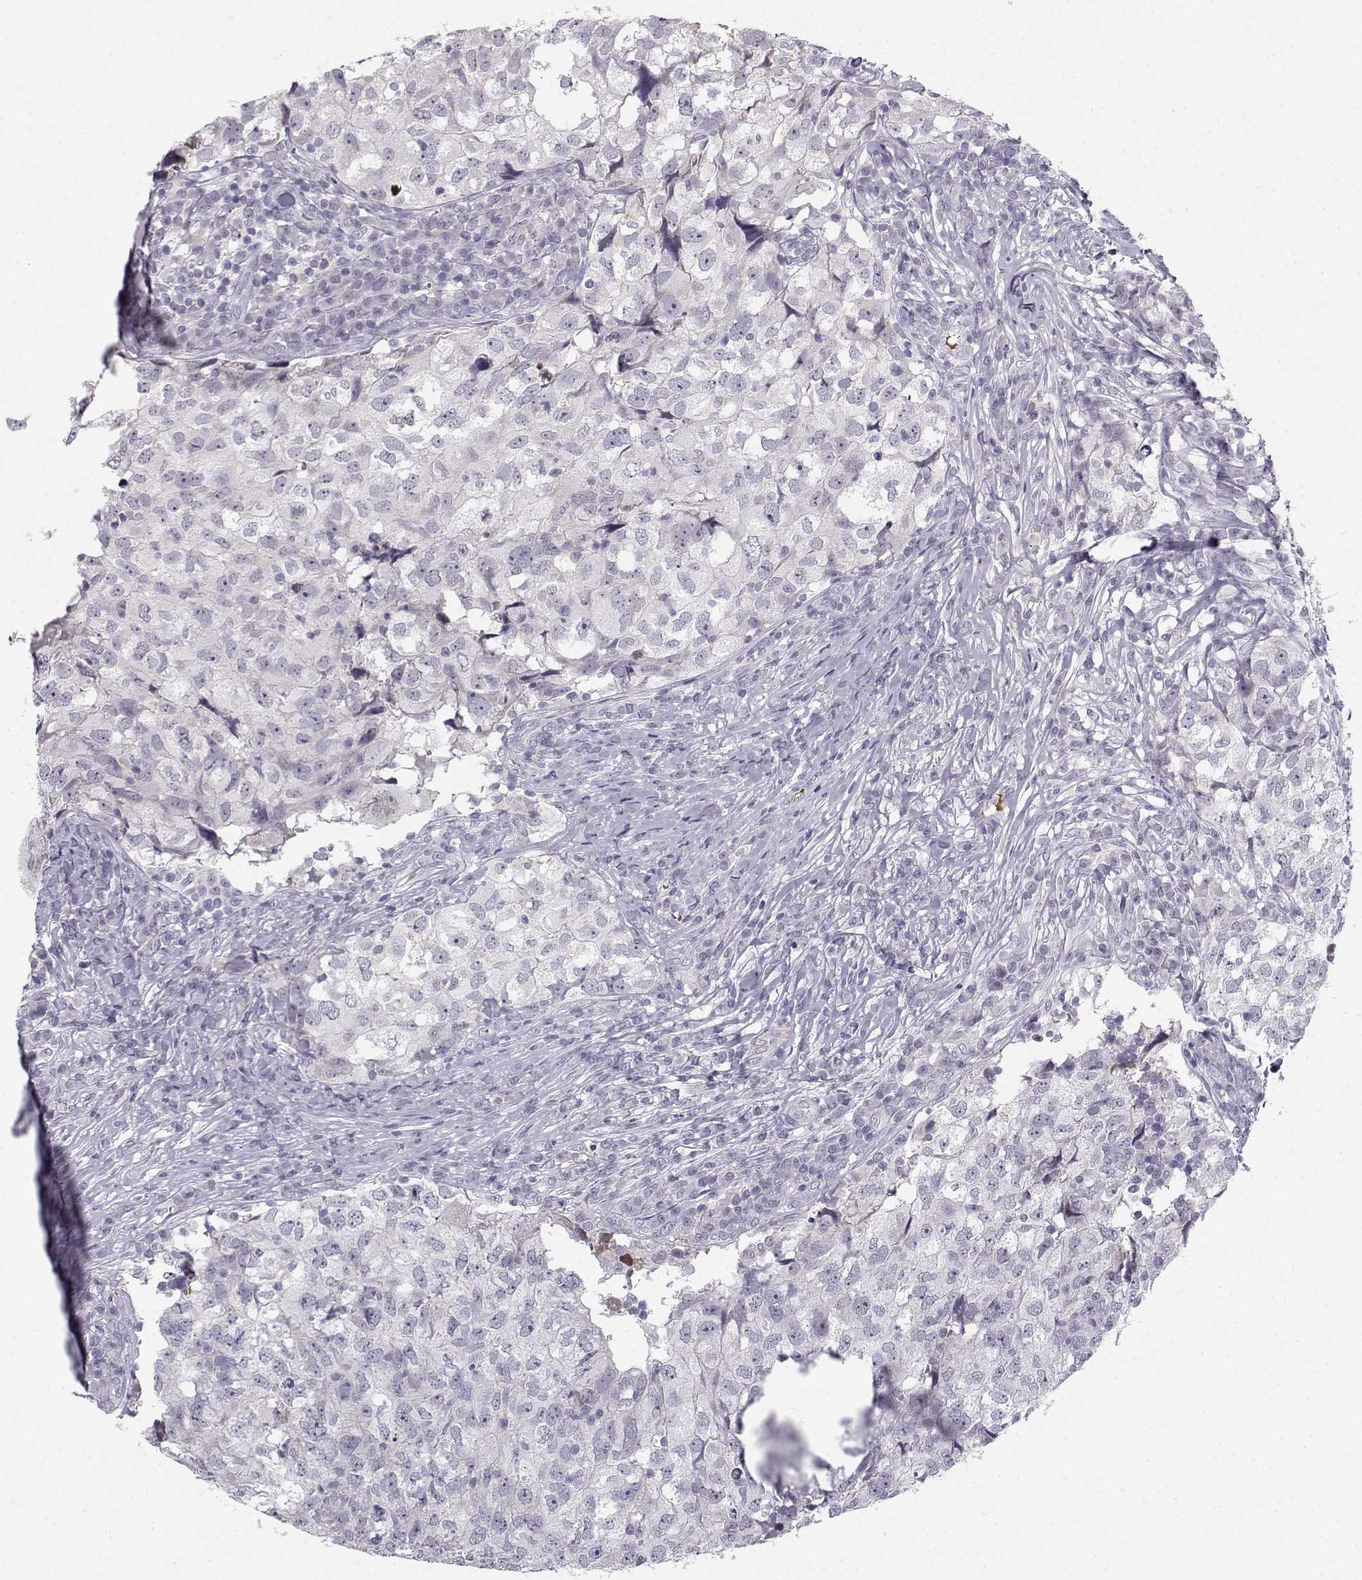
{"staining": {"intensity": "negative", "quantity": "none", "location": "none"}, "tissue": "breast cancer", "cell_type": "Tumor cells", "image_type": "cancer", "snomed": [{"axis": "morphology", "description": "Duct carcinoma"}, {"axis": "topography", "description": "Breast"}], "caption": "Breast cancer (infiltrating ductal carcinoma) stained for a protein using immunohistochemistry reveals no staining tumor cells.", "gene": "DDX25", "patient": {"sex": "female", "age": 30}}